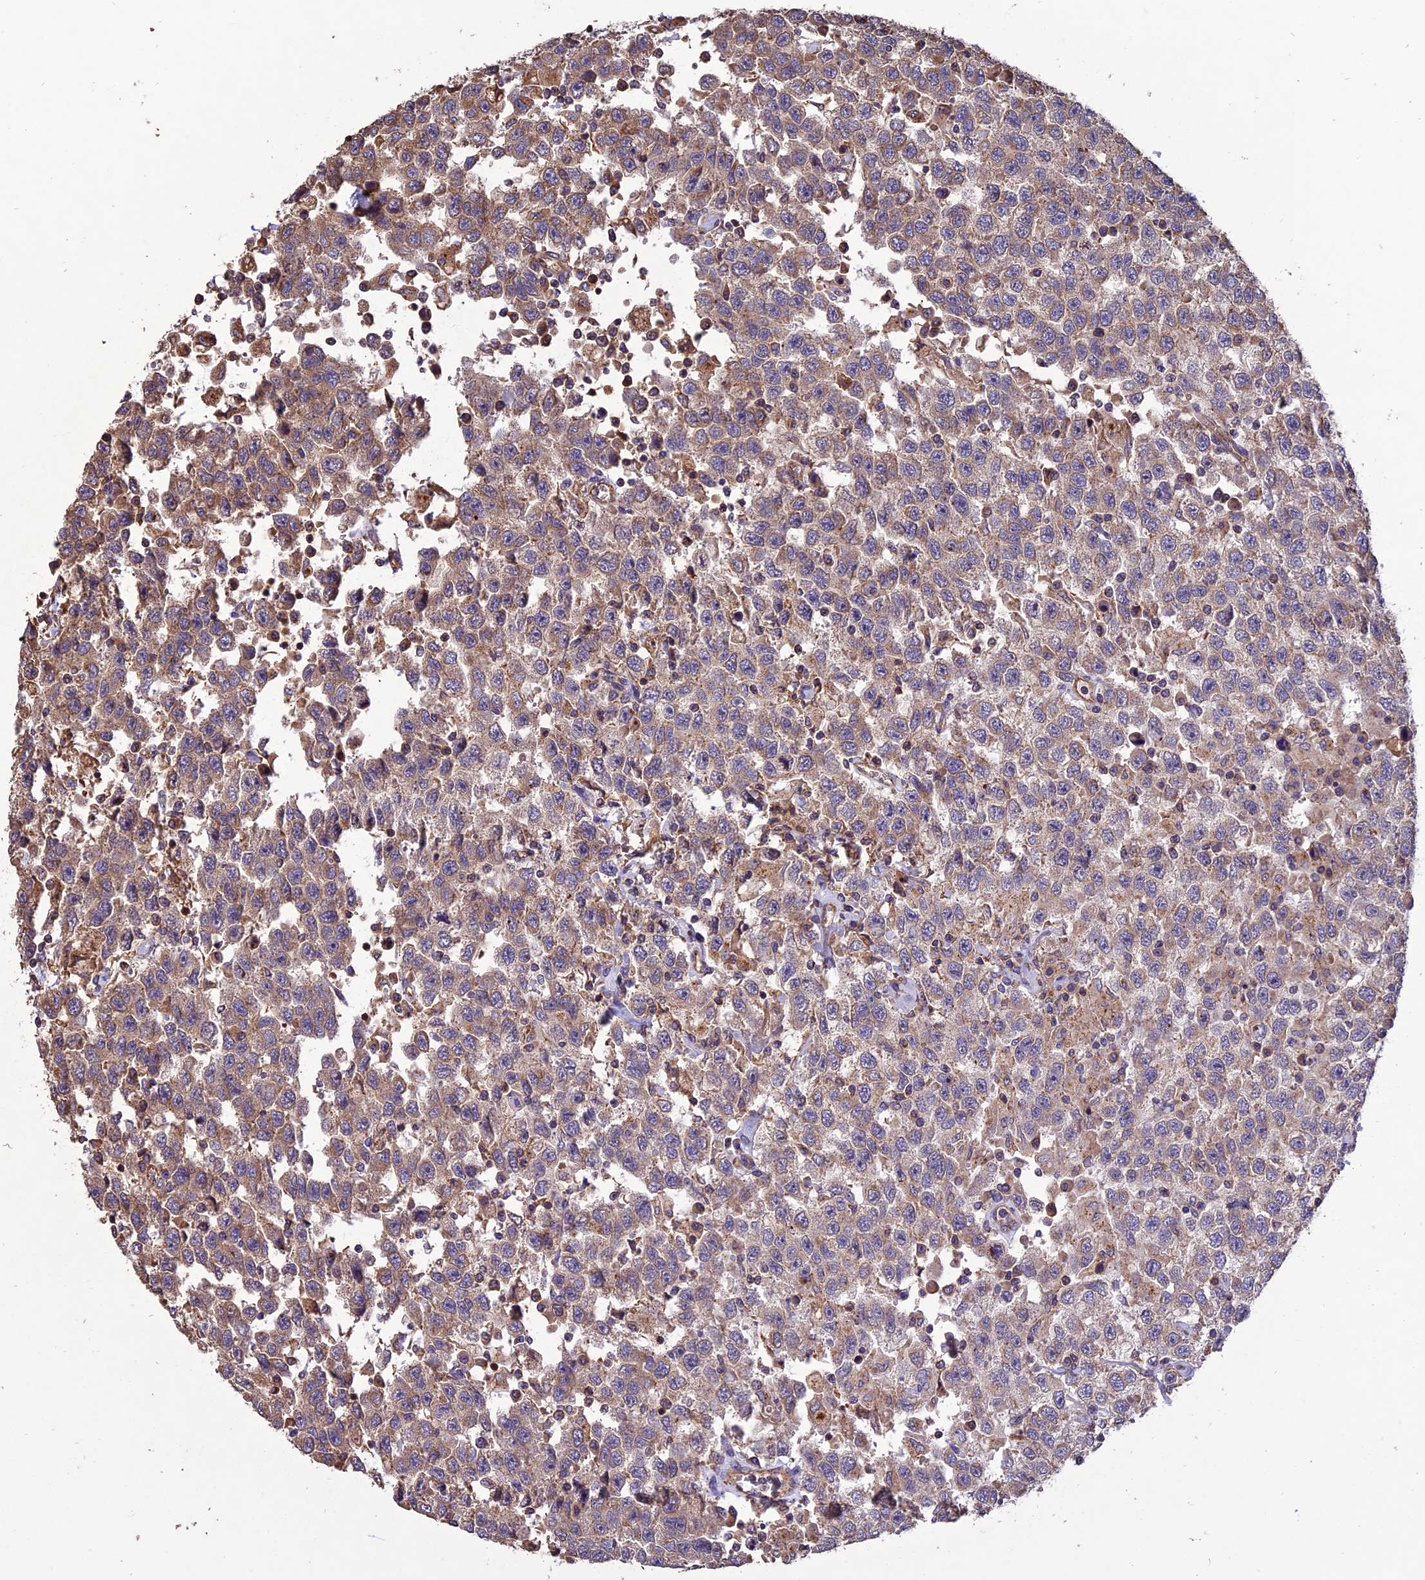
{"staining": {"intensity": "weak", "quantity": "25%-75%", "location": "cytoplasmic/membranous"}, "tissue": "testis cancer", "cell_type": "Tumor cells", "image_type": "cancer", "snomed": [{"axis": "morphology", "description": "Seminoma, NOS"}, {"axis": "topography", "description": "Testis"}], "caption": "Protein expression by immunohistochemistry (IHC) exhibits weak cytoplasmic/membranous staining in about 25%-75% of tumor cells in testis cancer (seminoma).", "gene": "CHMP2A", "patient": {"sex": "male", "age": 41}}